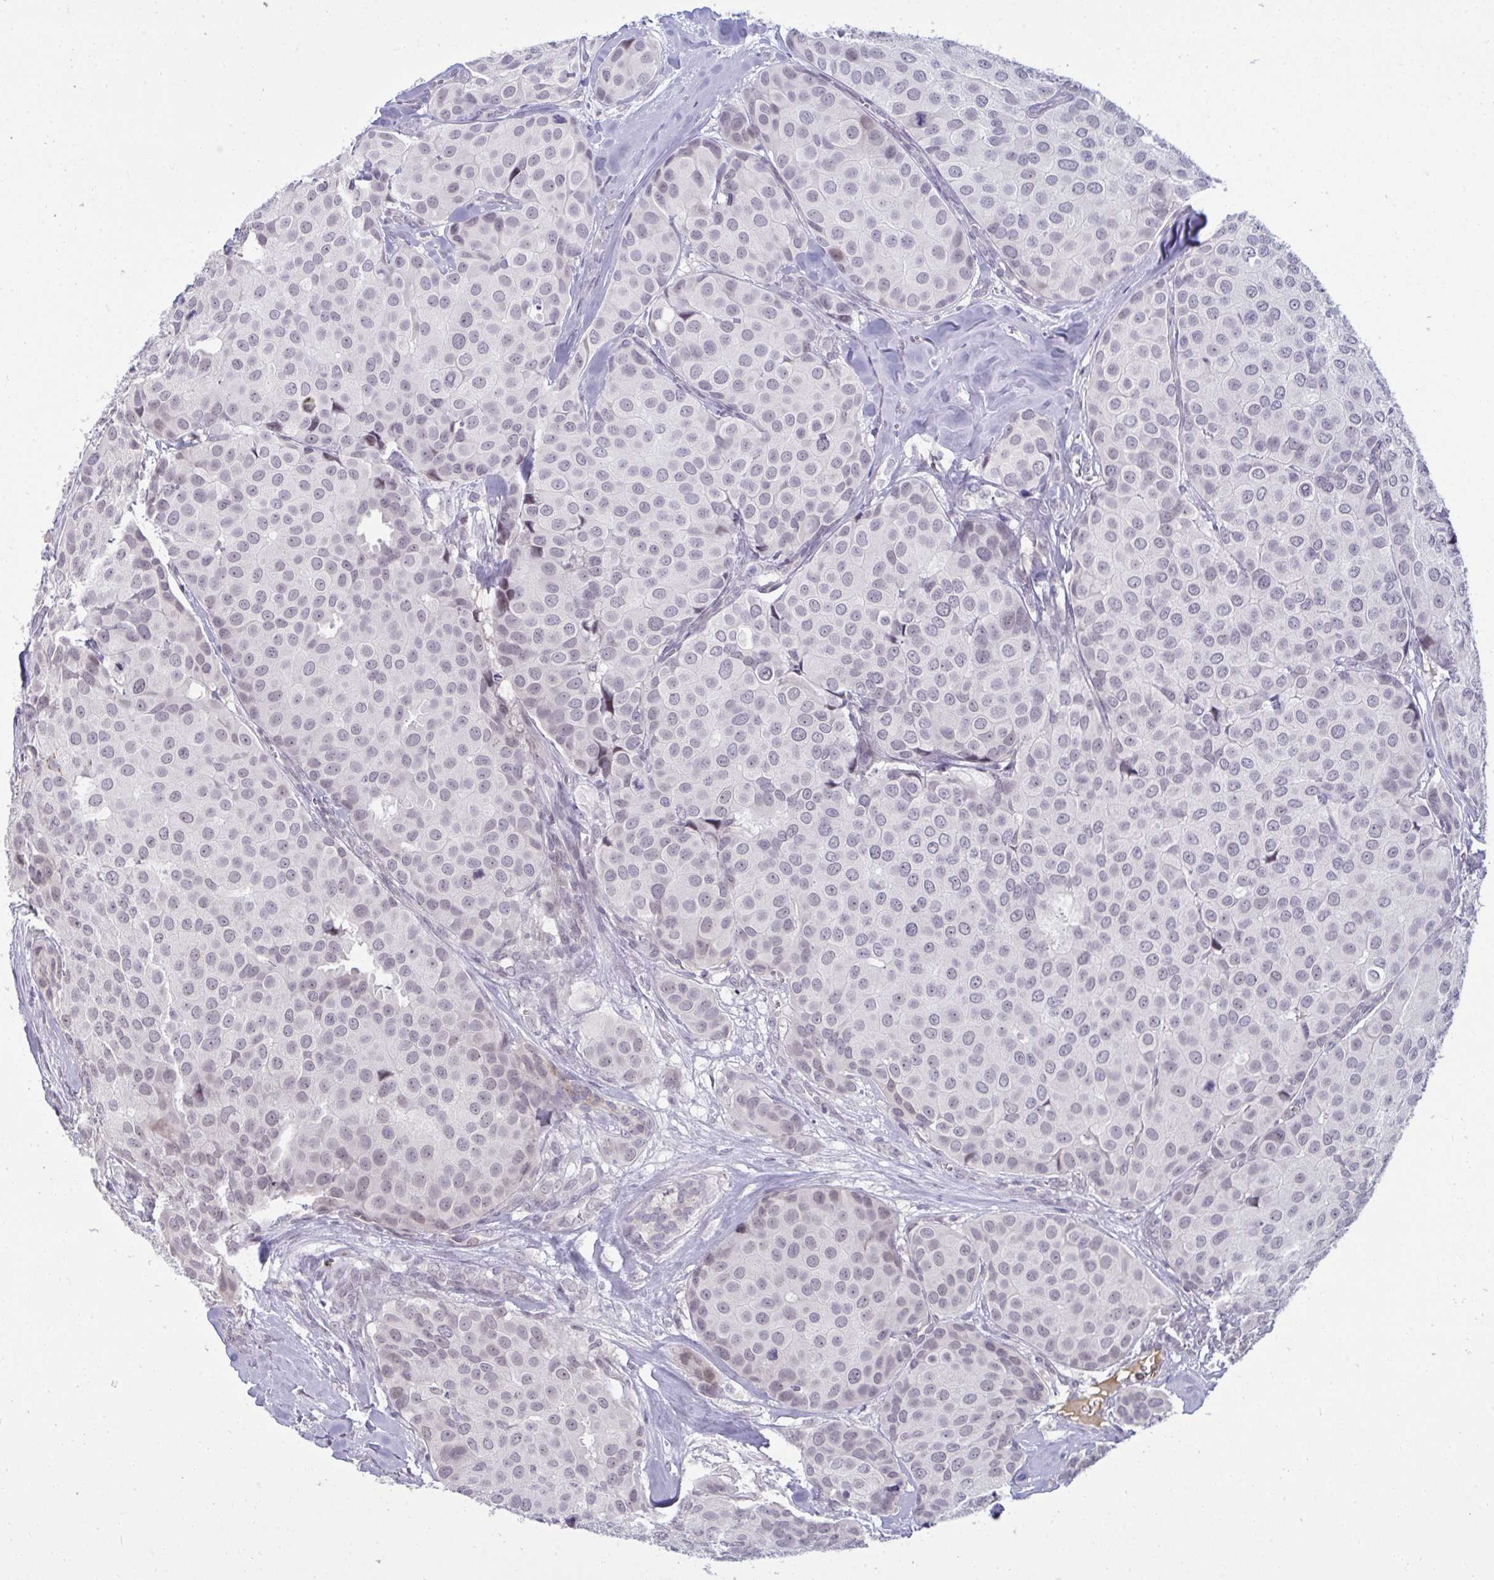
{"staining": {"intensity": "negative", "quantity": "none", "location": "none"}, "tissue": "breast cancer", "cell_type": "Tumor cells", "image_type": "cancer", "snomed": [{"axis": "morphology", "description": "Duct carcinoma"}, {"axis": "topography", "description": "Breast"}], "caption": "A micrograph of human breast invasive ductal carcinoma is negative for staining in tumor cells.", "gene": "RNASEH1", "patient": {"sex": "female", "age": 70}}